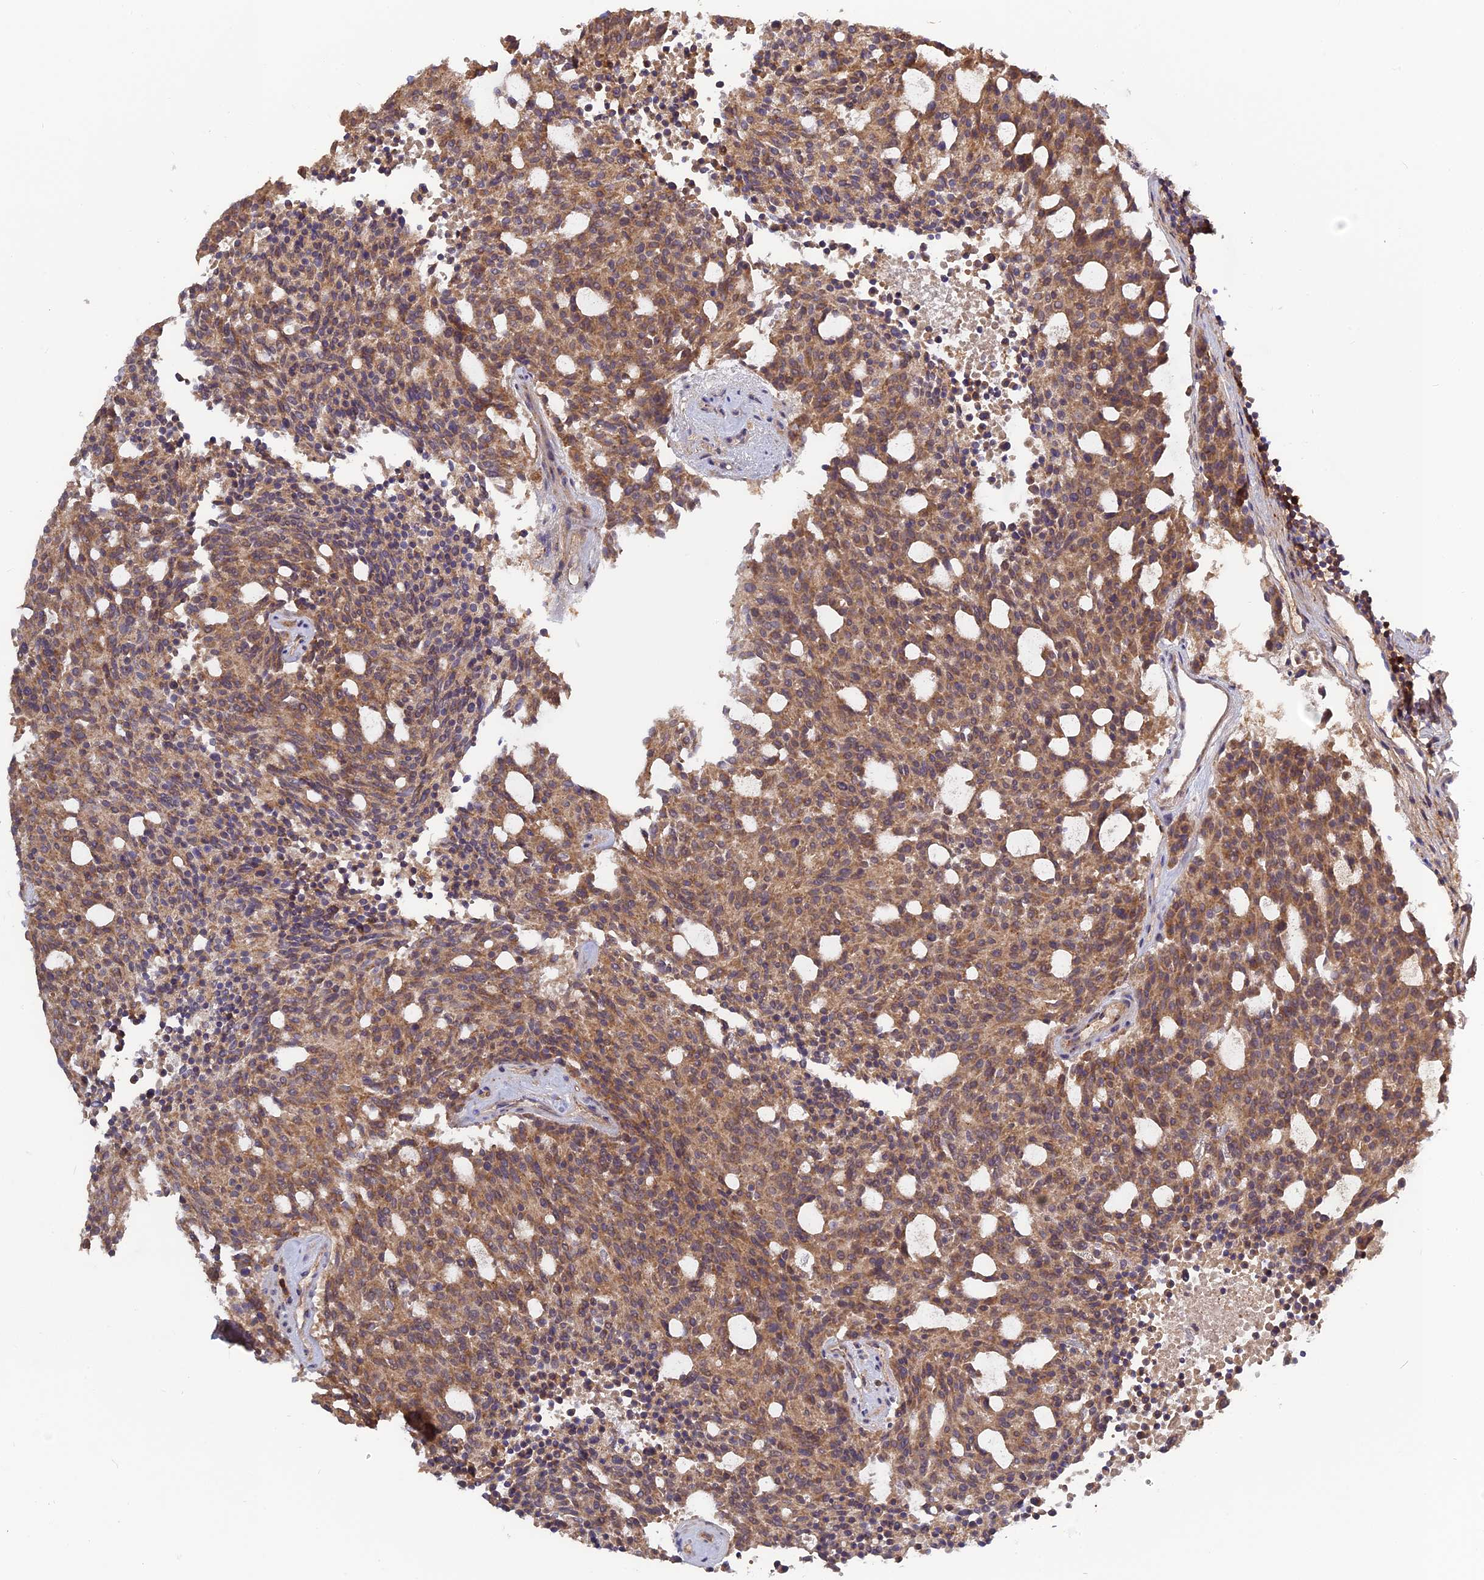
{"staining": {"intensity": "moderate", "quantity": ">75%", "location": "cytoplasmic/membranous"}, "tissue": "carcinoid", "cell_type": "Tumor cells", "image_type": "cancer", "snomed": [{"axis": "morphology", "description": "Carcinoid, malignant, NOS"}, {"axis": "topography", "description": "Pancreas"}], "caption": "A micrograph of malignant carcinoid stained for a protein reveals moderate cytoplasmic/membranous brown staining in tumor cells. (DAB (3,3'-diaminobenzidine) IHC with brightfield microscopy, high magnification).", "gene": "RPIA", "patient": {"sex": "female", "age": 54}}